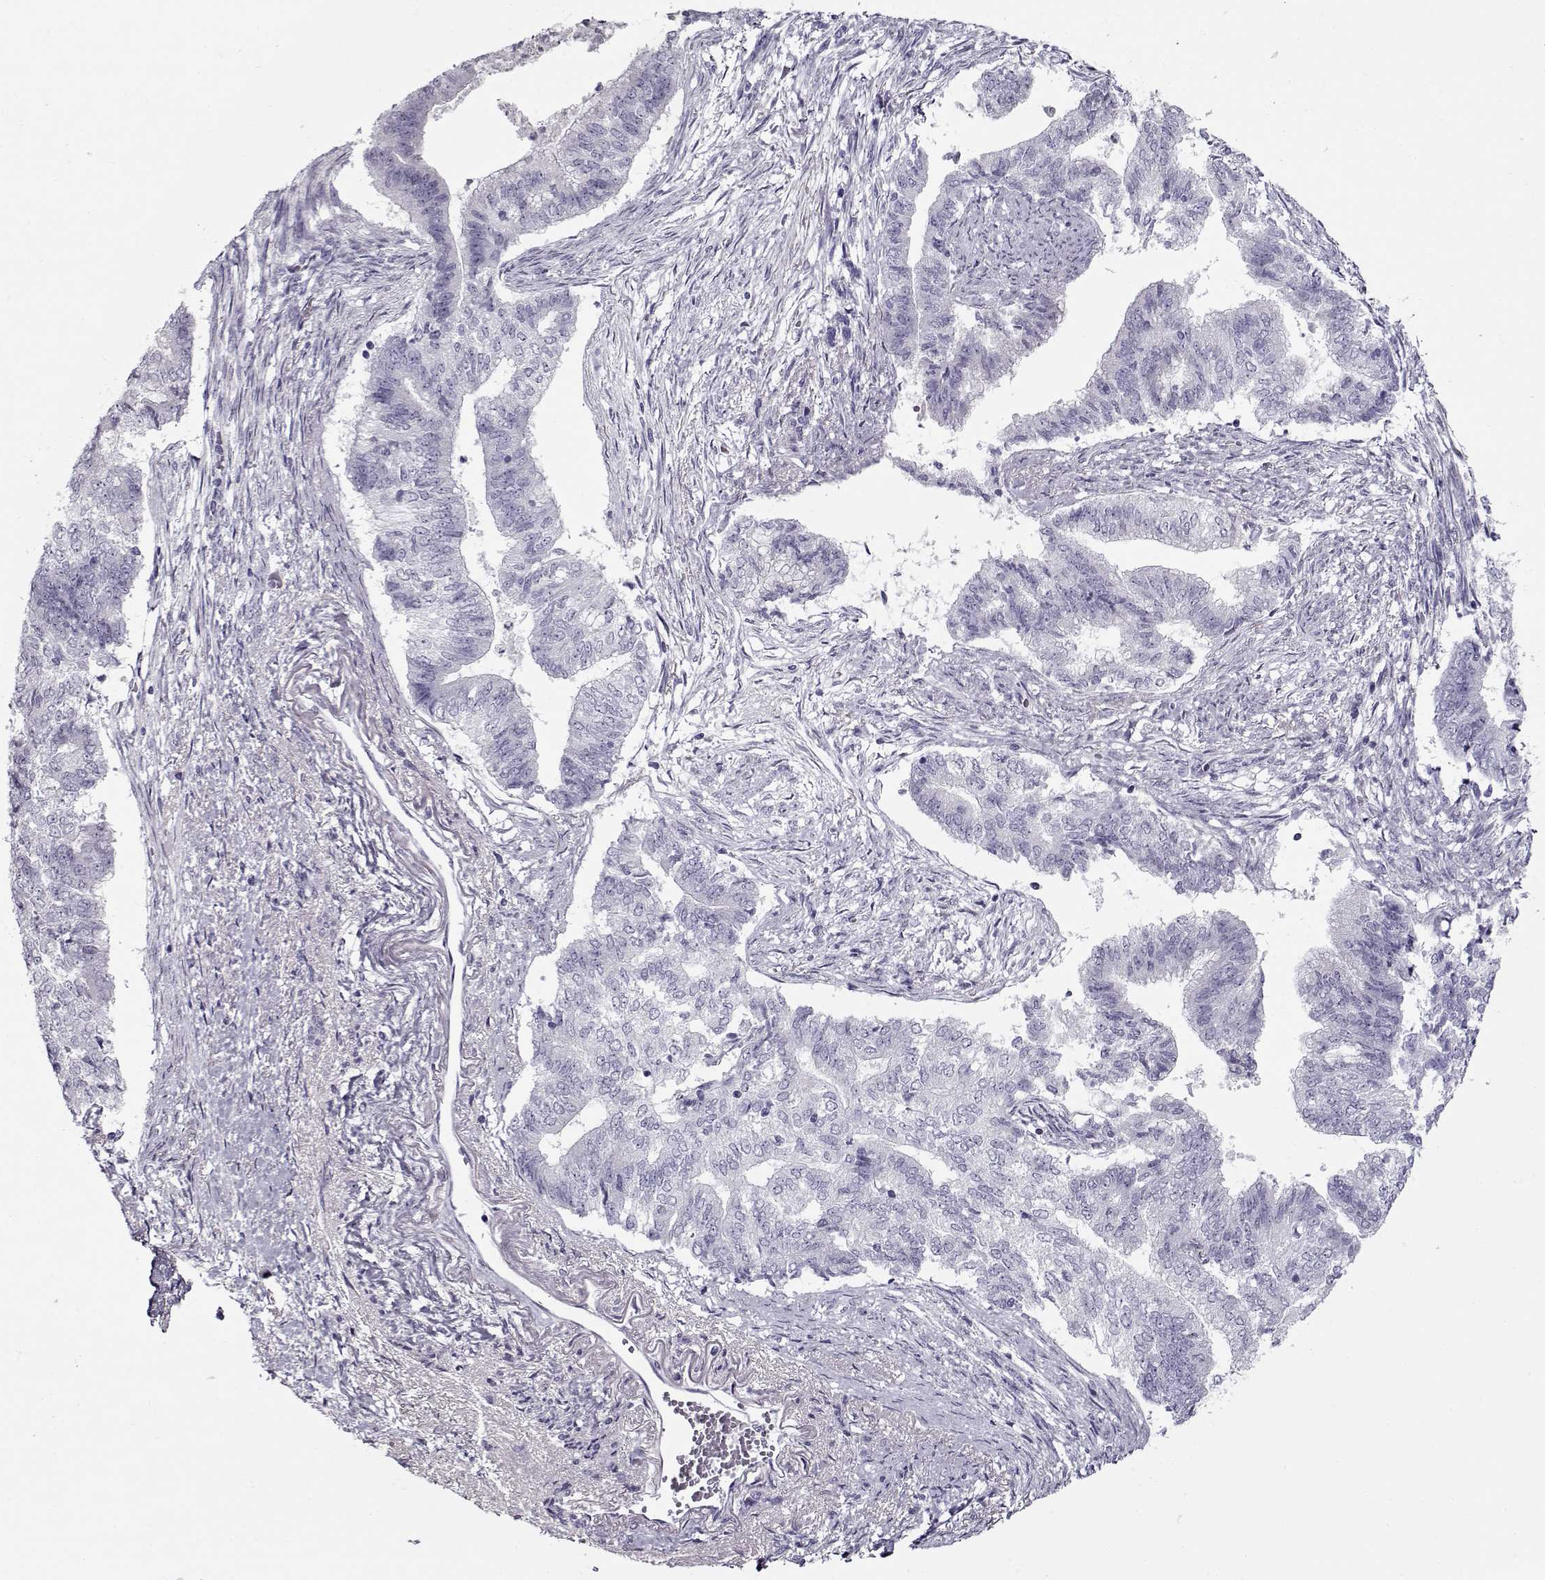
{"staining": {"intensity": "negative", "quantity": "none", "location": "none"}, "tissue": "endometrial cancer", "cell_type": "Tumor cells", "image_type": "cancer", "snomed": [{"axis": "morphology", "description": "Adenocarcinoma, NOS"}, {"axis": "topography", "description": "Endometrium"}], "caption": "DAB immunohistochemical staining of human endometrial cancer (adenocarcinoma) displays no significant expression in tumor cells.", "gene": "GAGE2A", "patient": {"sex": "female", "age": 65}}